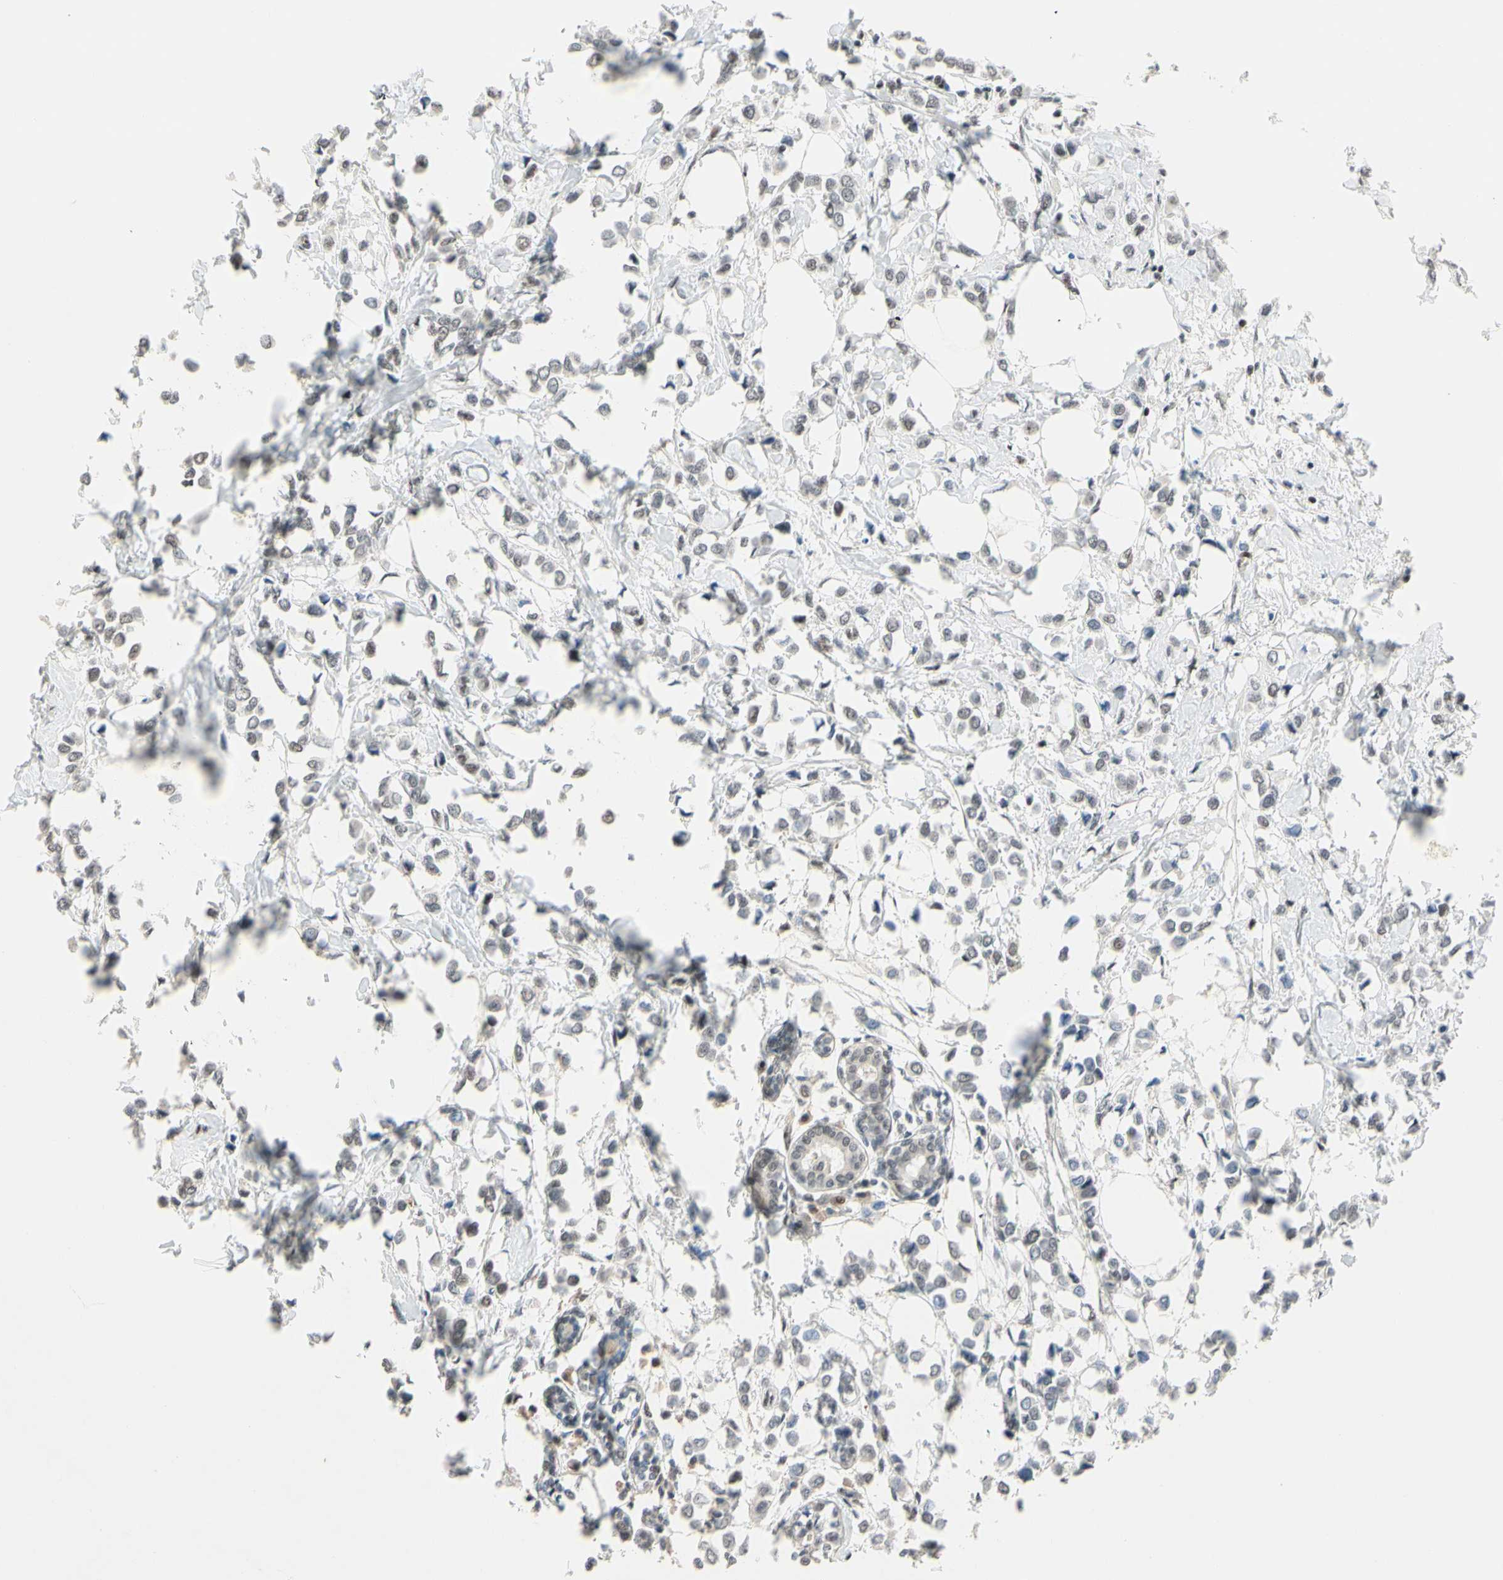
{"staining": {"intensity": "negative", "quantity": "none", "location": "none"}, "tissue": "breast cancer", "cell_type": "Tumor cells", "image_type": "cancer", "snomed": [{"axis": "morphology", "description": "Lobular carcinoma"}, {"axis": "topography", "description": "Breast"}], "caption": "An immunohistochemistry (IHC) photomicrograph of lobular carcinoma (breast) is shown. There is no staining in tumor cells of lobular carcinoma (breast). The staining is performed using DAB brown chromogen with nuclei counter-stained in using hematoxylin.", "gene": "TAF4", "patient": {"sex": "female", "age": 51}}